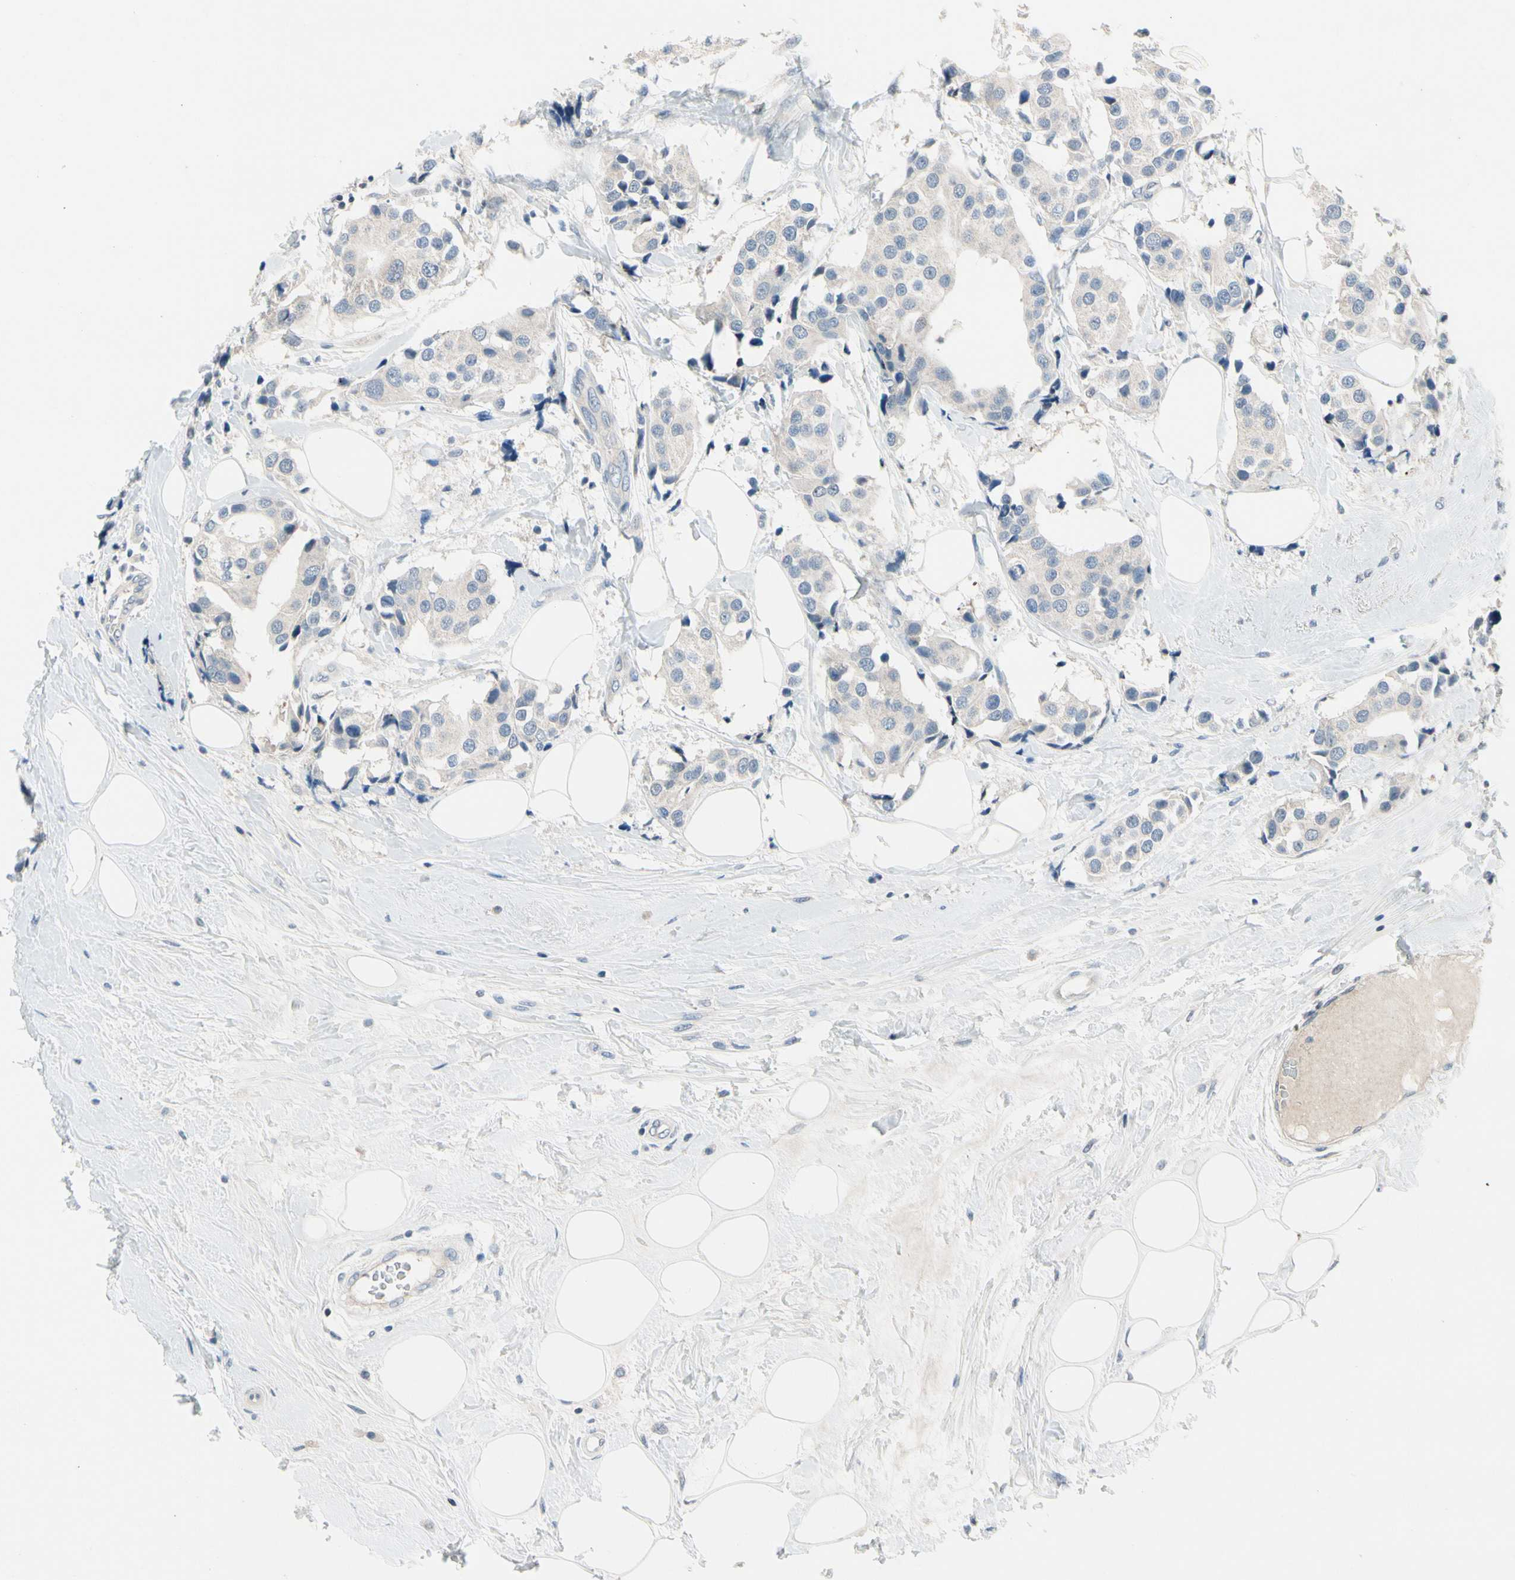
{"staining": {"intensity": "negative", "quantity": "none", "location": "none"}, "tissue": "breast cancer", "cell_type": "Tumor cells", "image_type": "cancer", "snomed": [{"axis": "morphology", "description": "Normal tissue, NOS"}, {"axis": "morphology", "description": "Duct carcinoma"}, {"axis": "topography", "description": "Breast"}], "caption": "Immunohistochemical staining of human breast cancer shows no significant expression in tumor cells.", "gene": "SLC27A6", "patient": {"sex": "female", "age": 39}}